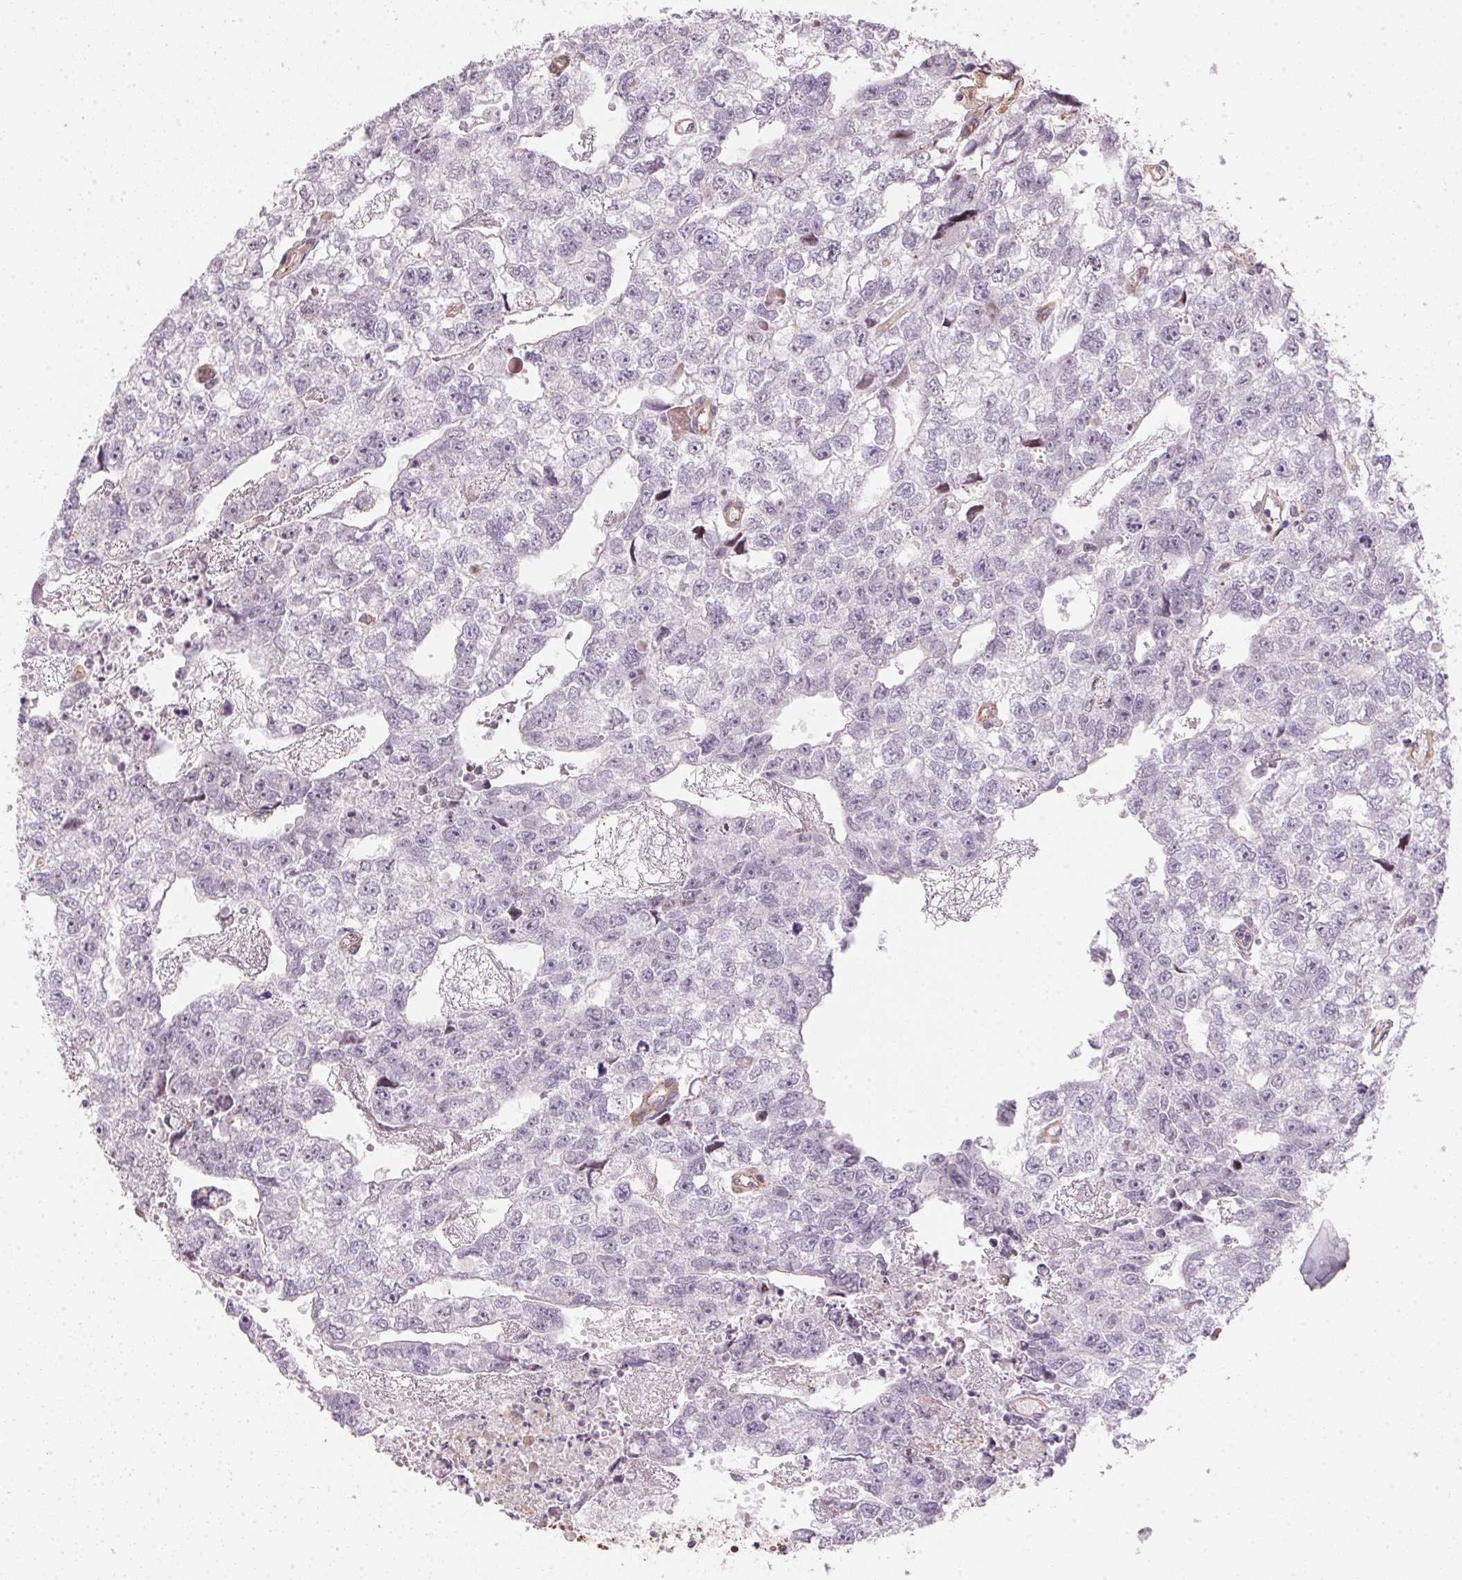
{"staining": {"intensity": "negative", "quantity": "none", "location": "none"}, "tissue": "testis cancer", "cell_type": "Tumor cells", "image_type": "cancer", "snomed": [{"axis": "morphology", "description": "Carcinoma, Embryonal, NOS"}, {"axis": "morphology", "description": "Teratoma, malignant, NOS"}, {"axis": "topography", "description": "Testis"}], "caption": "Embryonal carcinoma (testis) was stained to show a protein in brown. There is no significant expression in tumor cells.", "gene": "FOXR2", "patient": {"sex": "male", "age": 44}}